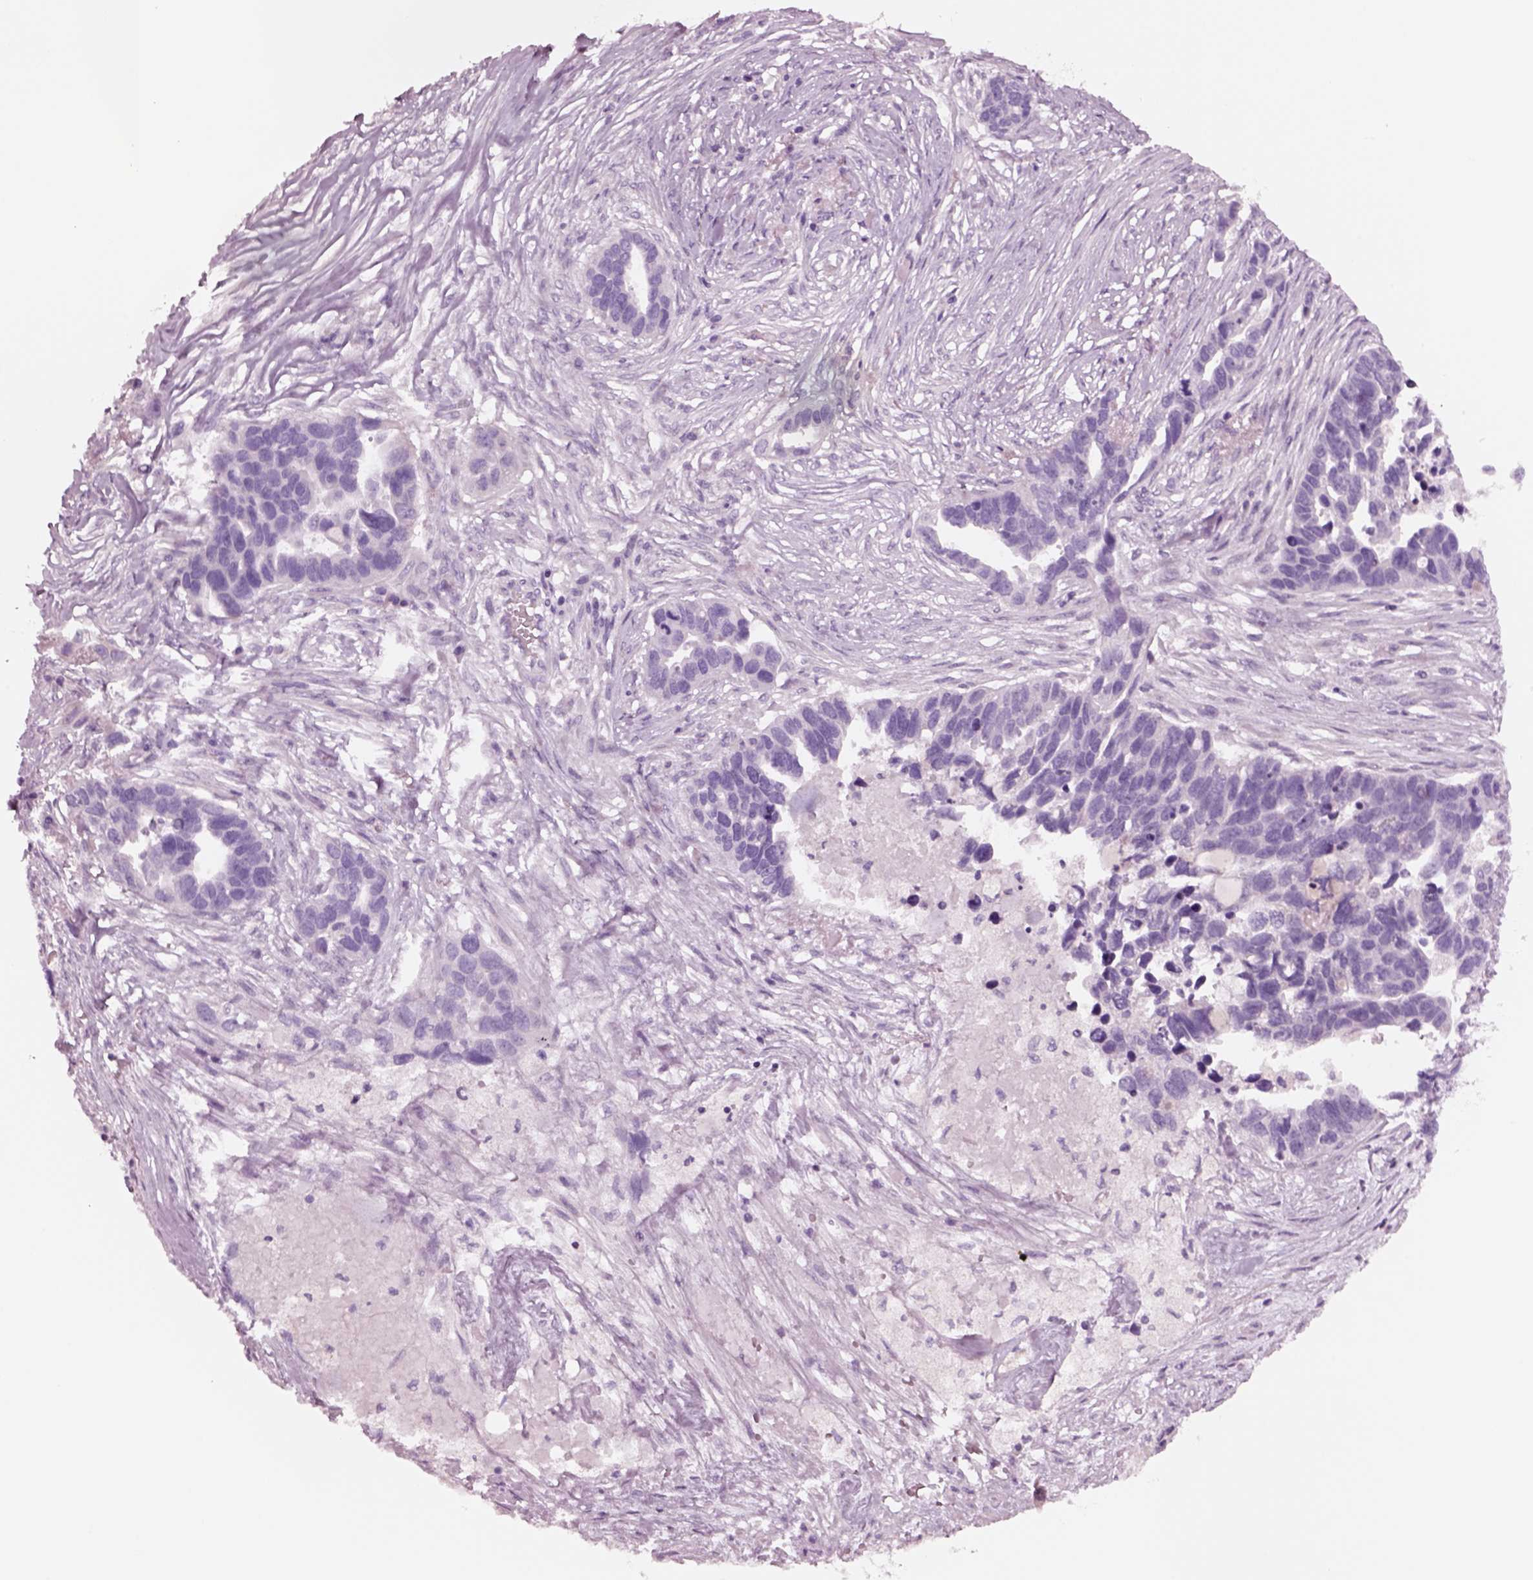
{"staining": {"intensity": "negative", "quantity": "none", "location": "none"}, "tissue": "ovarian cancer", "cell_type": "Tumor cells", "image_type": "cancer", "snomed": [{"axis": "morphology", "description": "Cystadenocarcinoma, serous, NOS"}, {"axis": "topography", "description": "Ovary"}], "caption": "A high-resolution photomicrograph shows IHC staining of ovarian cancer (serous cystadenocarcinoma), which exhibits no significant positivity in tumor cells.", "gene": "NMRK2", "patient": {"sex": "female", "age": 54}}